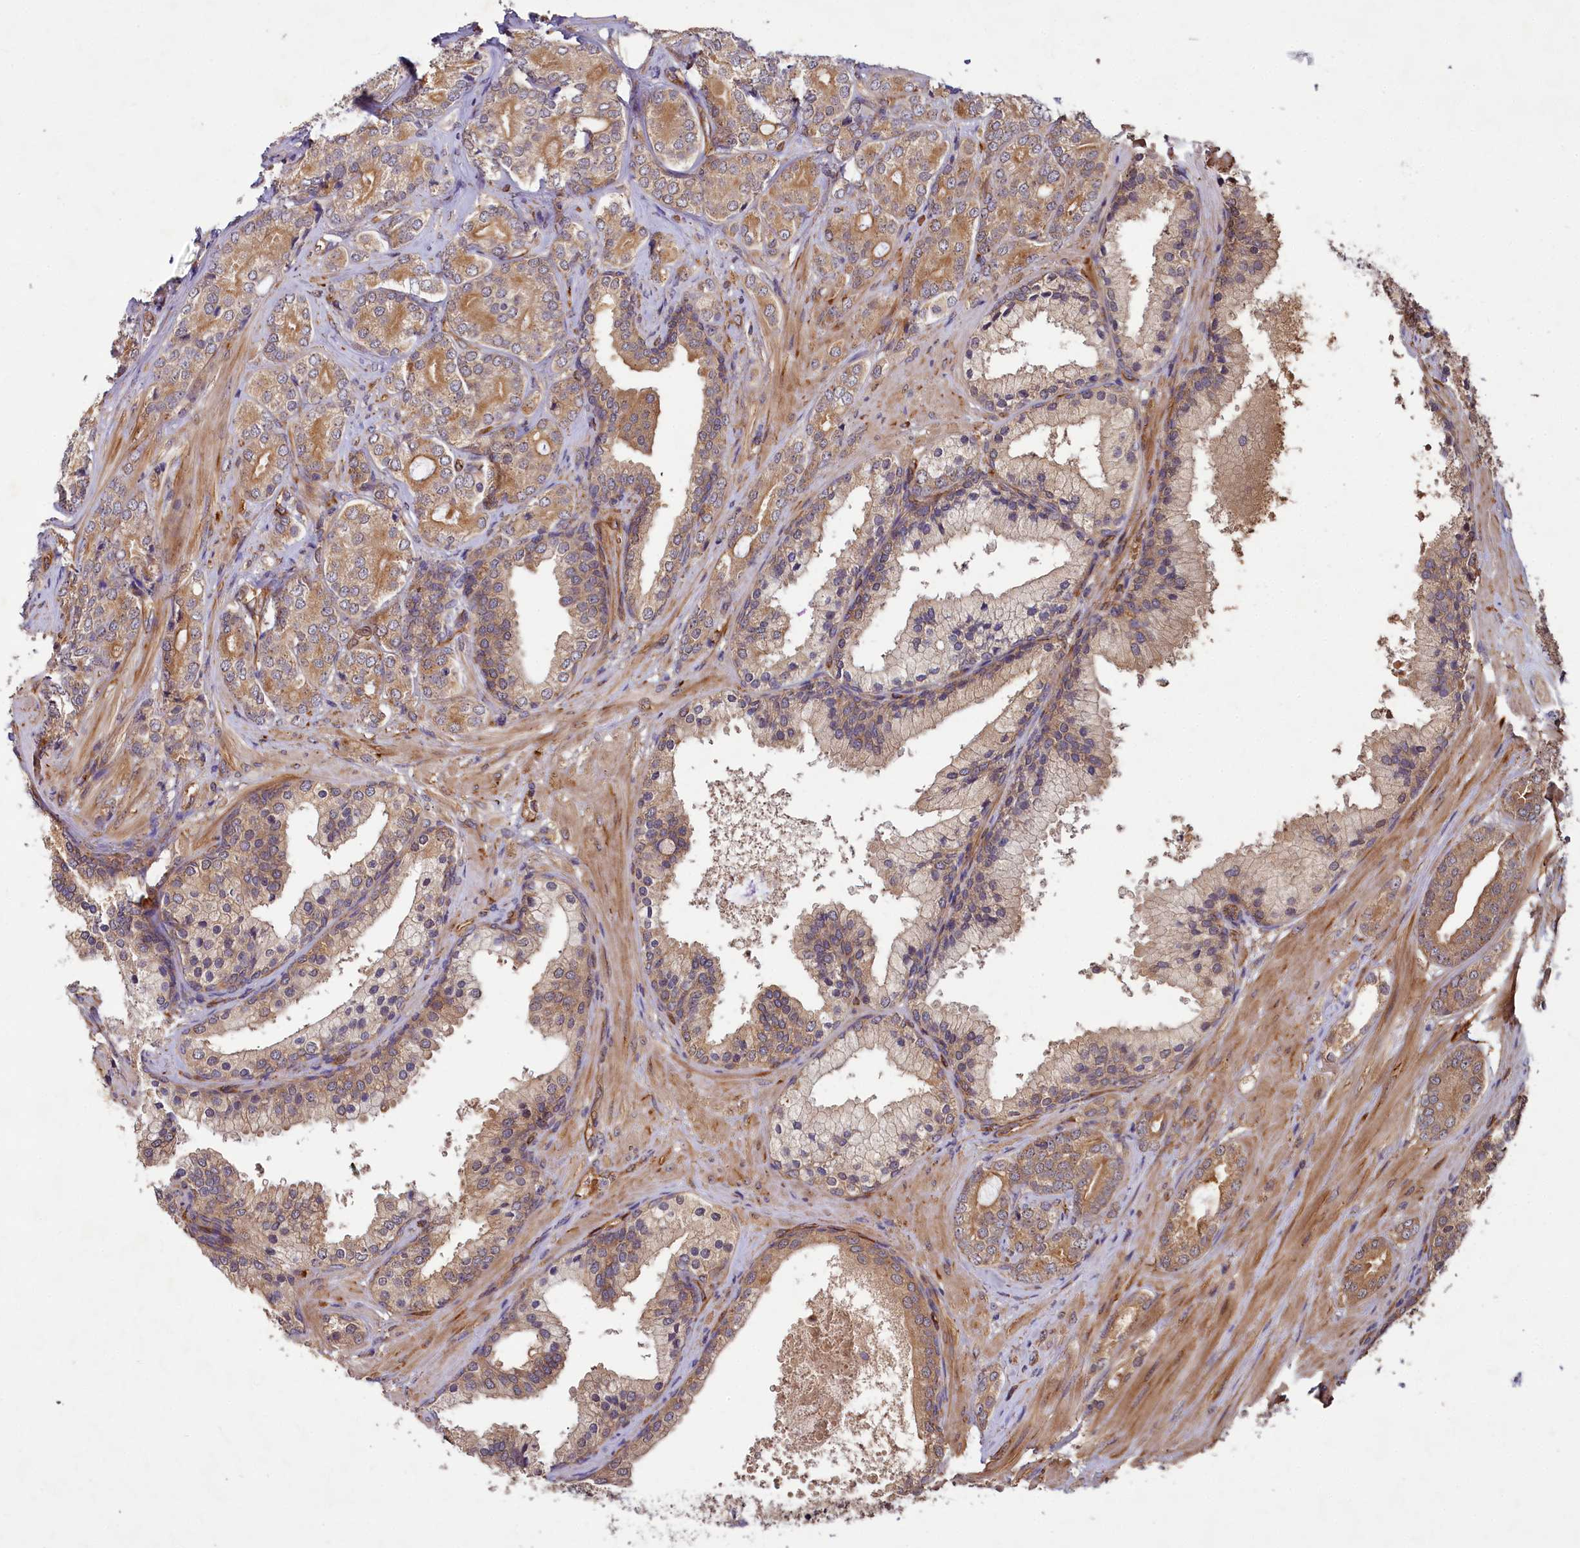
{"staining": {"intensity": "moderate", "quantity": ">75%", "location": "cytoplasmic/membranous"}, "tissue": "prostate cancer", "cell_type": "Tumor cells", "image_type": "cancer", "snomed": [{"axis": "morphology", "description": "Adenocarcinoma, High grade"}, {"axis": "topography", "description": "Prostate"}], "caption": "Immunohistochemical staining of human prostate high-grade adenocarcinoma reveals medium levels of moderate cytoplasmic/membranous staining in approximately >75% of tumor cells.", "gene": "PKN2", "patient": {"sex": "male", "age": 60}}